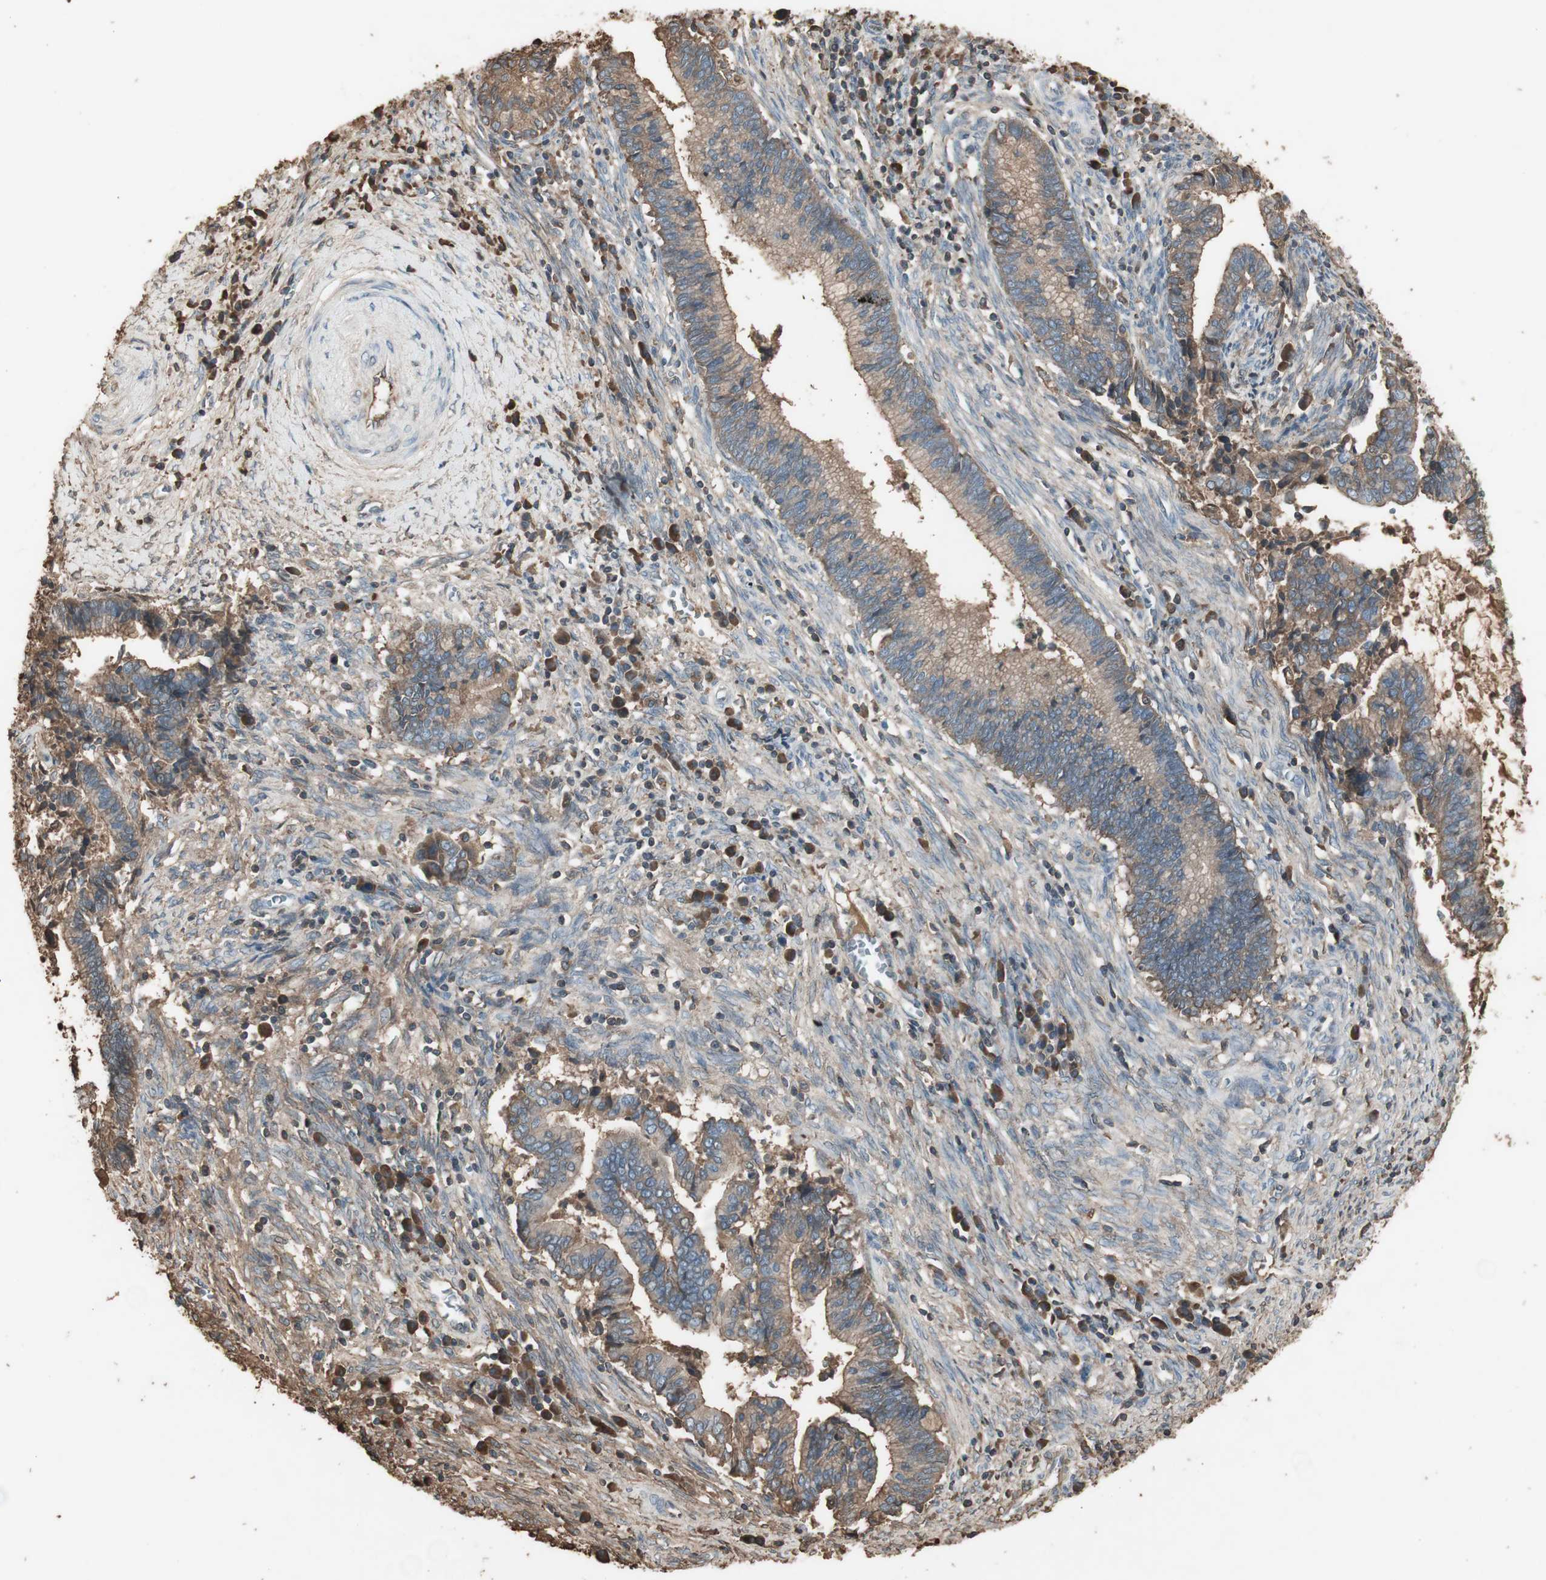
{"staining": {"intensity": "weak", "quantity": ">75%", "location": "cytoplasmic/membranous"}, "tissue": "cervical cancer", "cell_type": "Tumor cells", "image_type": "cancer", "snomed": [{"axis": "morphology", "description": "Adenocarcinoma, NOS"}, {"axis": "topography", "description": "Cervix"}], "caption": "Cervical adenocarcinoma tissue shows weak cytoplasmic/membranous positivity in about >75% of tumor cells, visualized by immunohistochemistry.", "gene": "MMP14", "patient": {"sex": "female", "age": 44}}